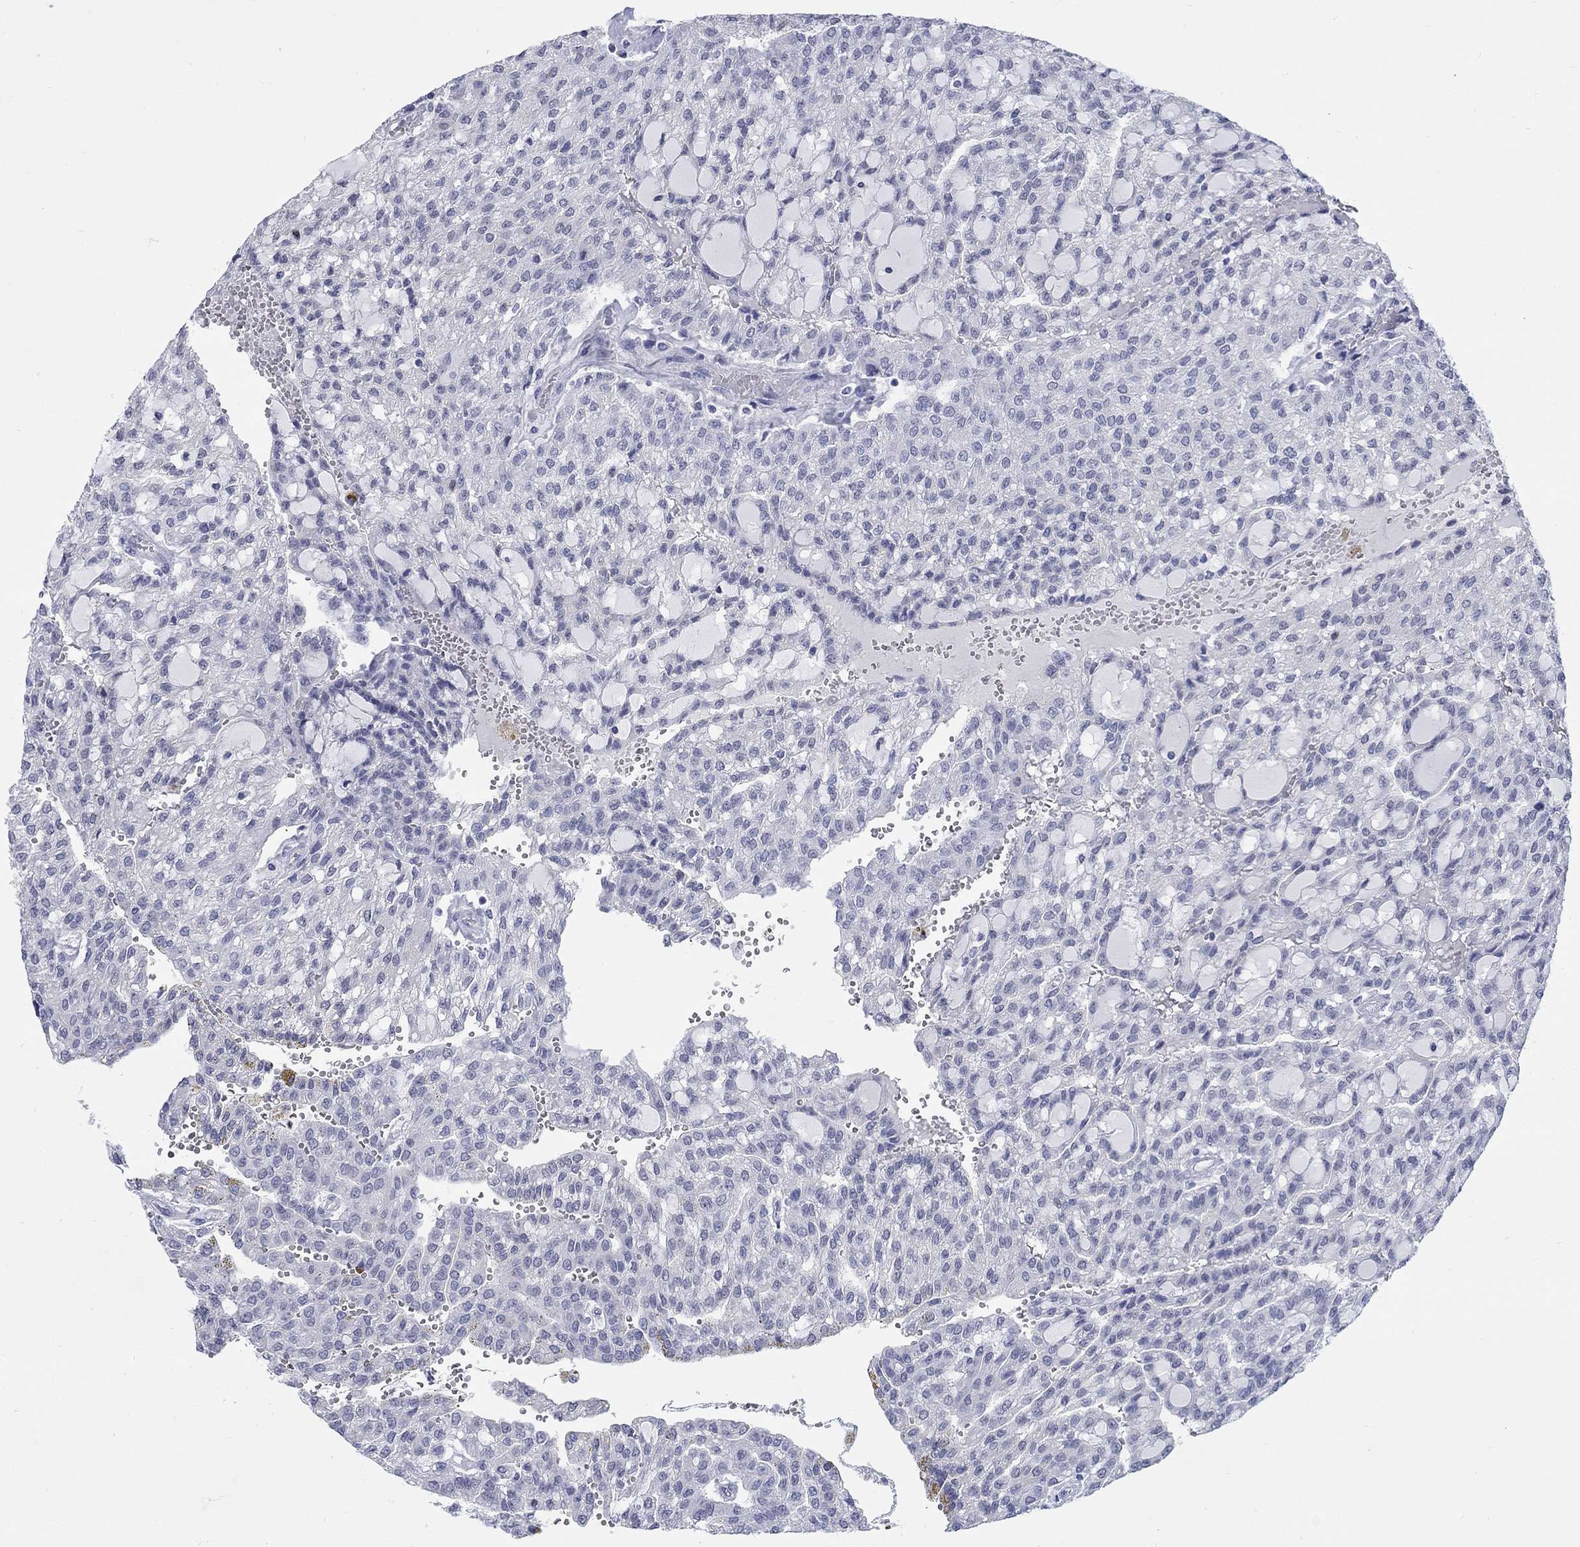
{"staining": {"intensity": "negative", "quantity": "none", "location": "none"}, "tissue": "renal cancer", "cell_type": "Tumor cells", "image_type": "cancer", "snomed": [{"axis": "morphology", "description": "Adenocarcinoma, NOS"}, {"axis": "topography", "description": "Kidney"}], "caption": "Immunohistochemical staining of human adenocarcinoma (renal) demonstrates no significant expression in tumor cells.", "gene": "ATP6V1G2", "patient": {"sex": "male", "age": 63}}